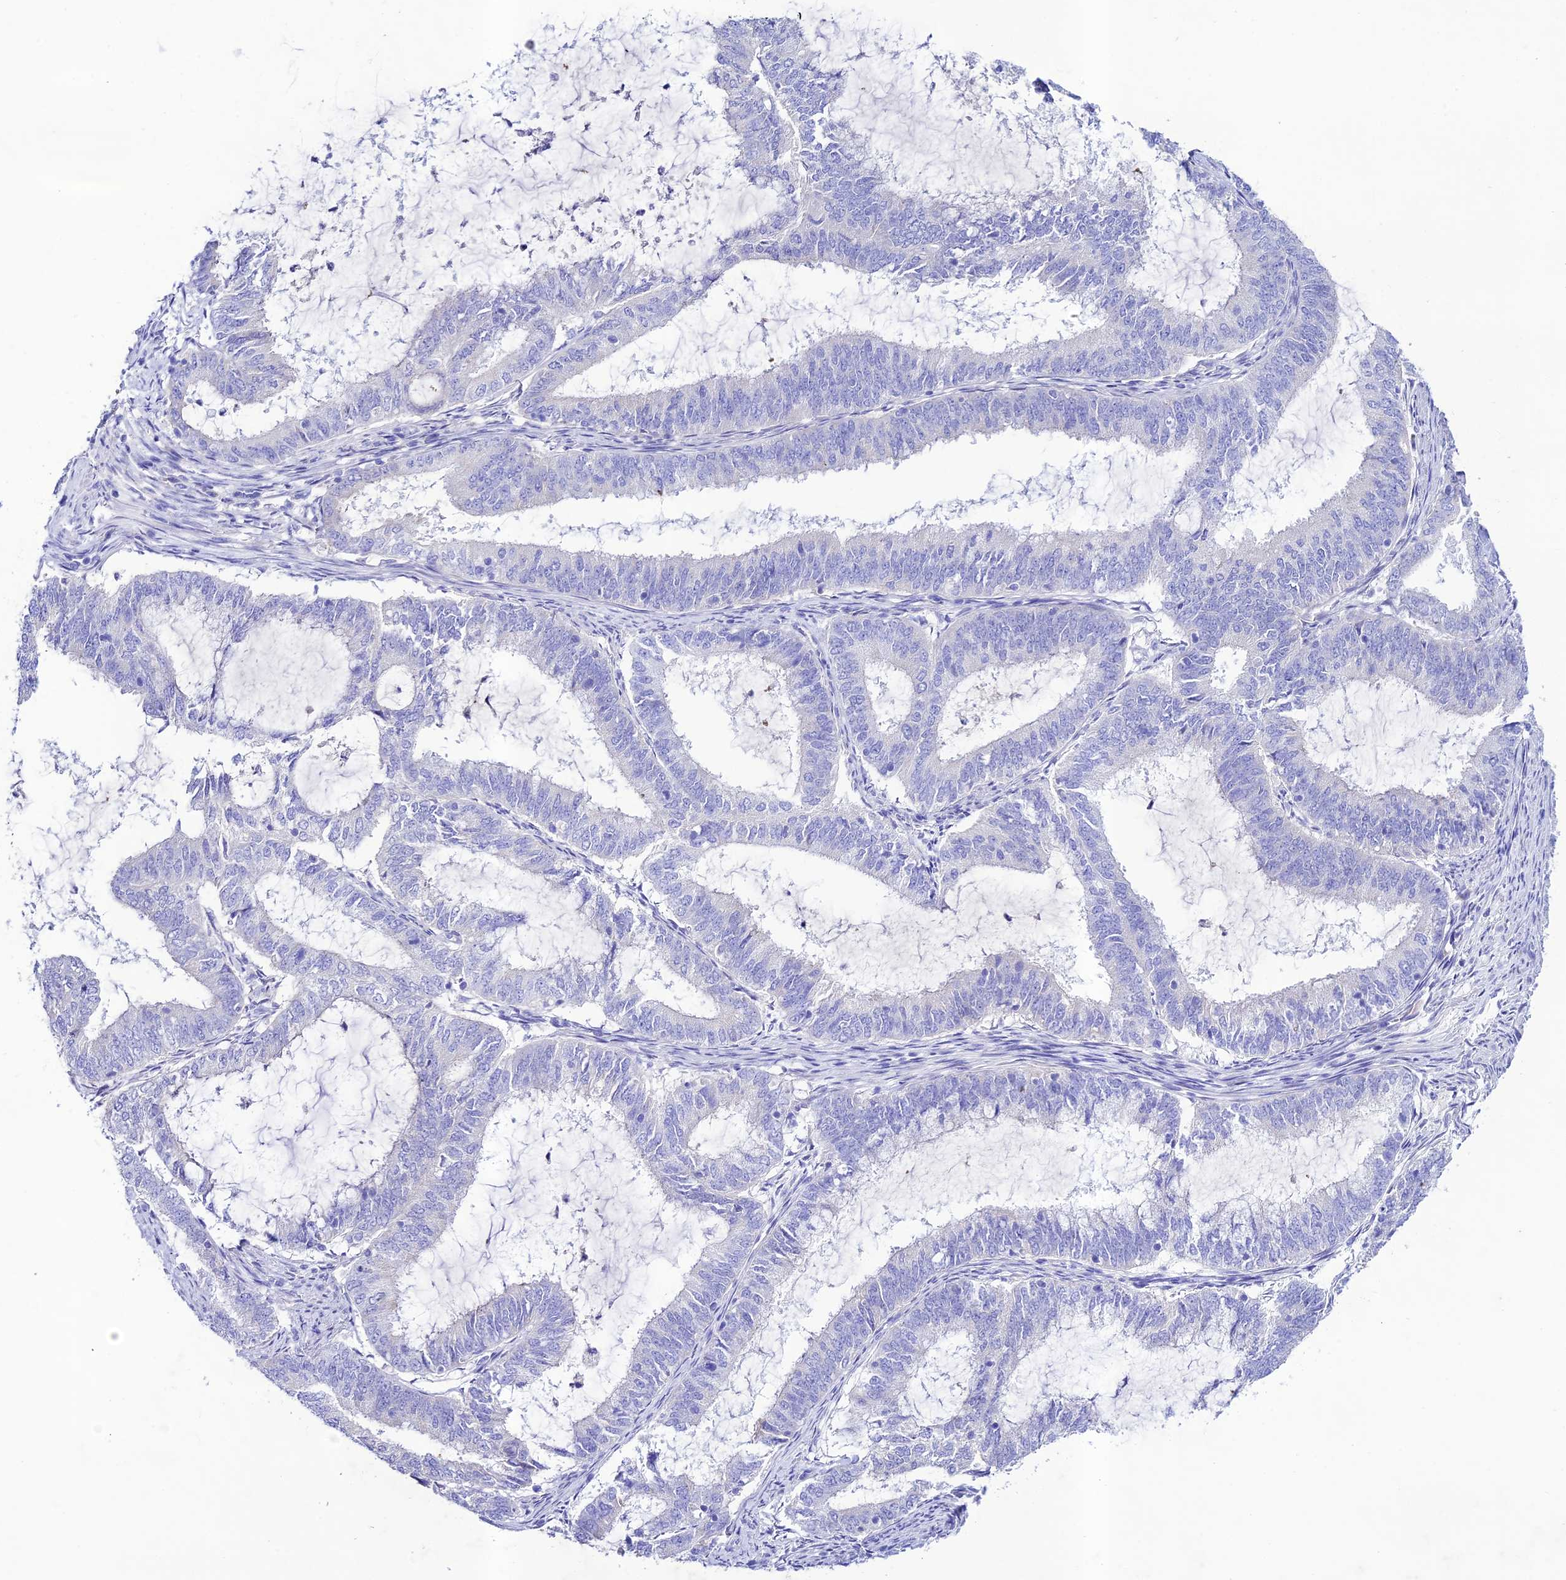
{"staining": {"intensity": "negative", "quantity": "none", "location": "none"}, "tissue": "endometrial cancer", "cell_type": "Tumor cells", "image_type": "cancer", "snomed": [{"axis": "morphology", "description": "Adenocarcinoma, NOS"}, {"axis": "topography", "description": "Endometrium"}], "caption": "Photomicrograph shows no protein staining in tumor cells of endometrial adenocarcinoma tissue. (DAB IHC, high magnification).", "gene": "NLRP6", "patient": {"sex": "female", "age": 51}}